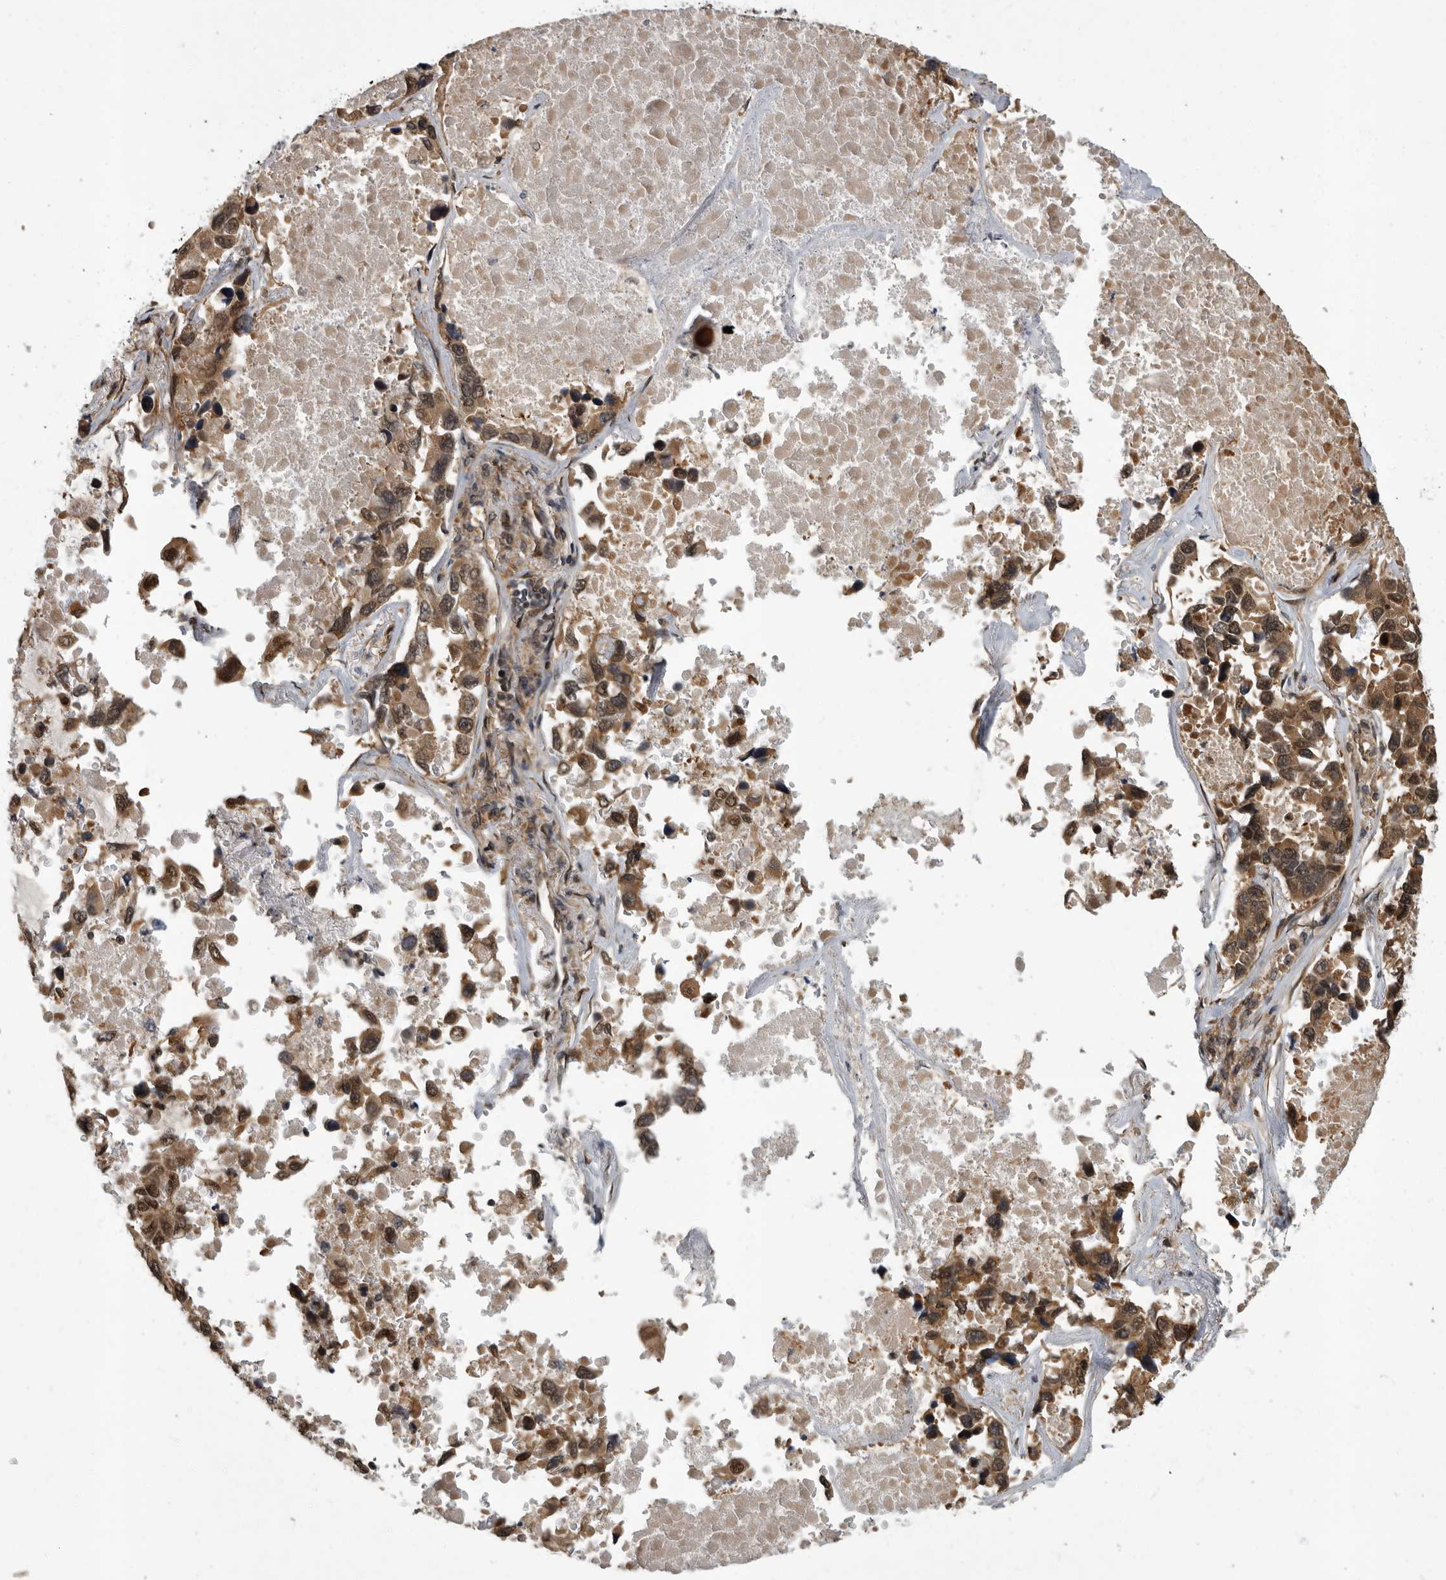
{"staining": {"intensity": "moderate", "quantity": ">75%", "location": "cytoplasmic/membranous,nuclear"}, "tissue": "lung cancer", "cell_type": "Tumor cells", "image_type": "cancer", "snomed": [{"axis": "morphology", "description": "Adenocarcinoma, NOS"}, {"axis": "topography", "description": "Lung"}], "caption": "An immunohistochemistry (IHC) histopathology image of neoplastic tissue is shown. Protein staining in brown labels moderate cytoplasmic/membranous and nuclear positivity in lung cancer within tumor cells.", "gene": "VPS50", "patient": {"sex": "male", "age": 64}}